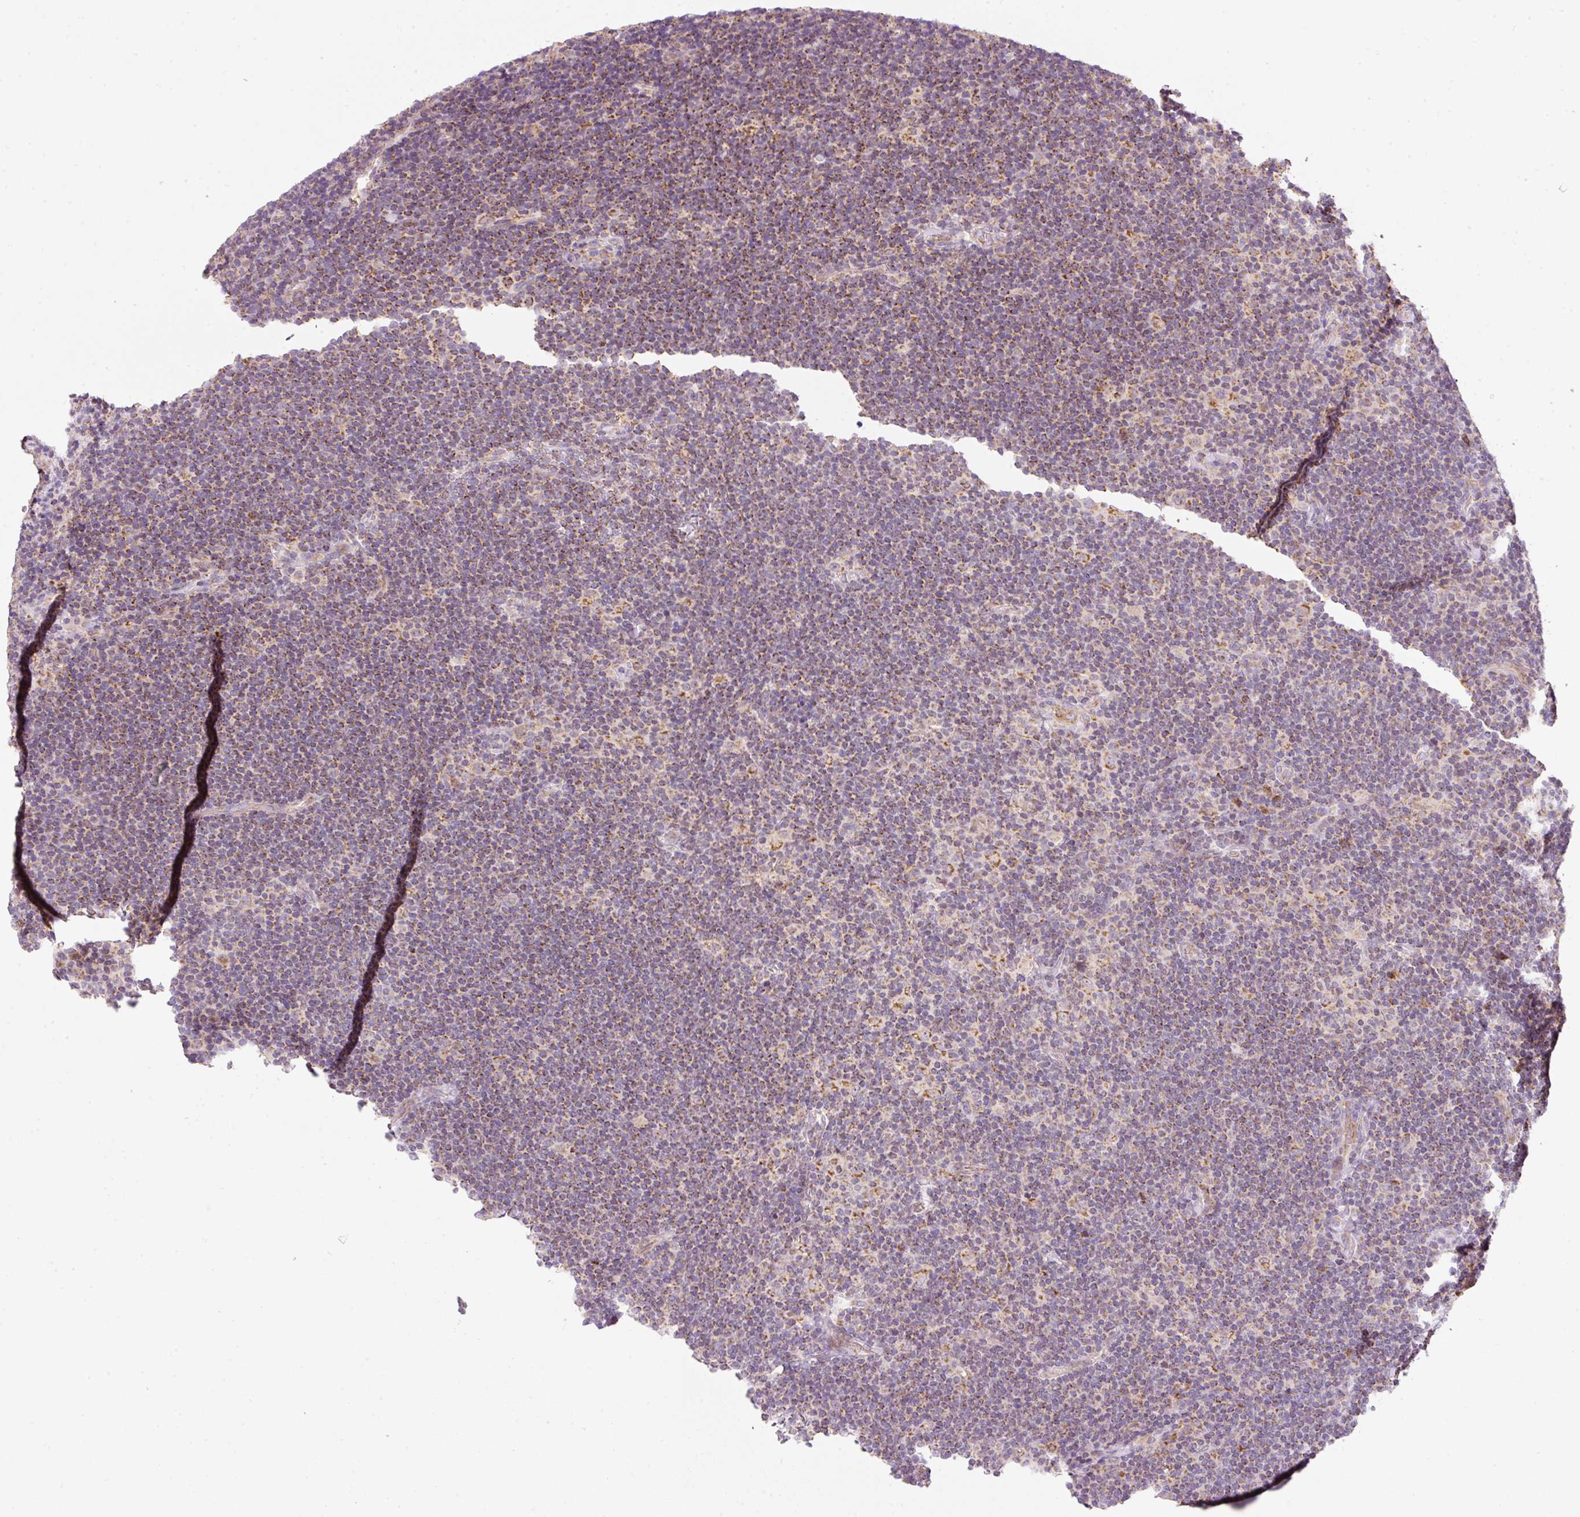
{"staining": {"intensity": "moderate", "quantity": ">75%", "location": "cytoplasmic/membranous"}, "tissue": "lymphoma", "cell_type": "Tumor cells", "image_type": "cancer", "snomed": [{"axis": "morphology", "description": "Hodgkin's disease, NOS"}, {"axis": "topography", "description": "Lymph node"}], "caption": "This image displays Hodgkin's disease stained with IHC to label a protein in brown. The cytoplasmic/membranous of tumor cells show moderate positivity for the protein. Nuclei are counter-stained blue.", "gene": "FAM78B", "patient": {"sex": "female", "age": 57}}